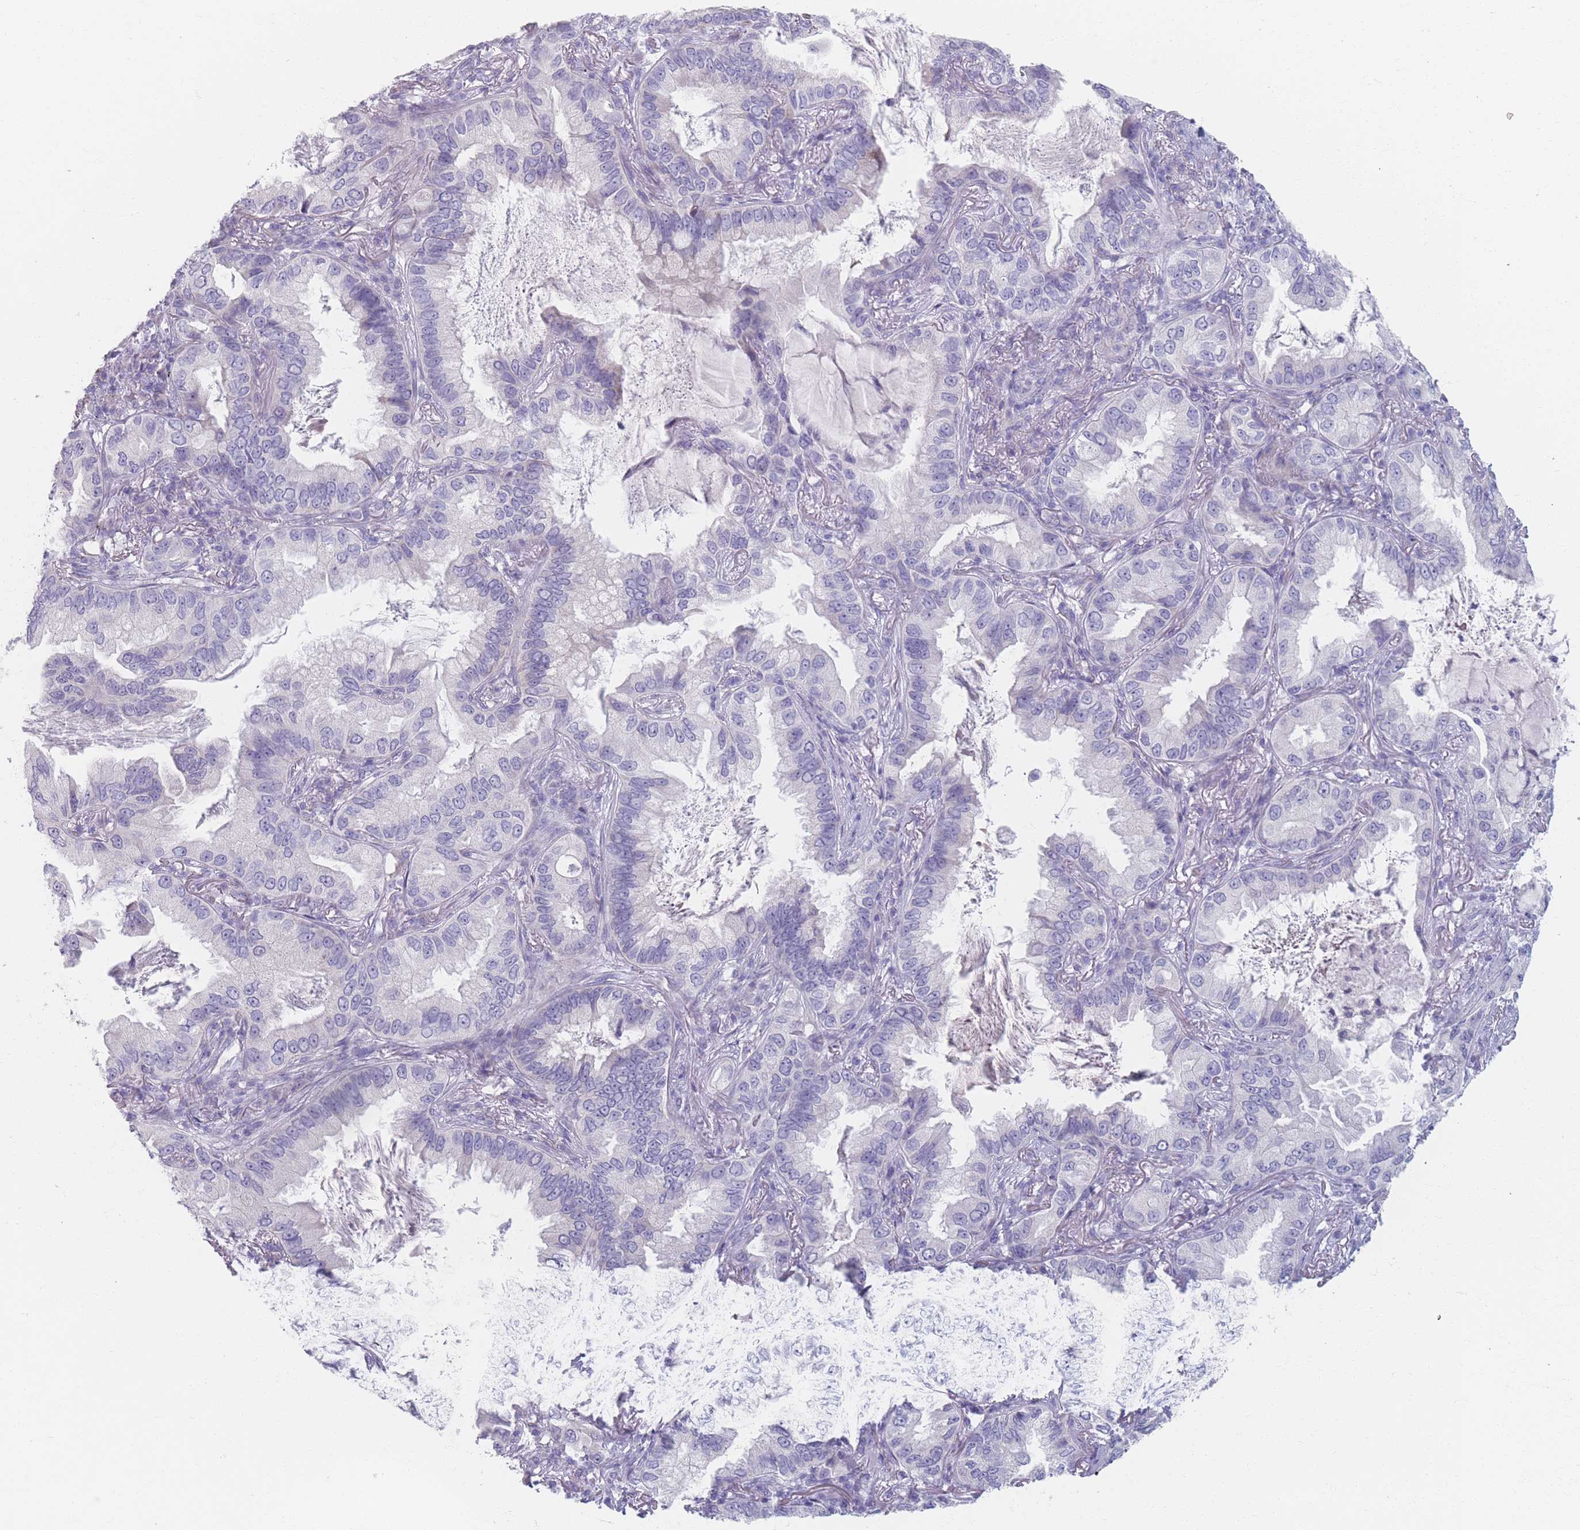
{"staining": {"intensity": "negative", "quantity": "none", "location": "none"}, "tissue": "lung cancer", "cell_type": "Tumor cells", "image_type": "cancer", "snomed": [{"axis": "morphology", "description": "Adenocarcinoma, NOS"}, {"axis": "topography", "description": "Lung"}], "caption": "Tumor cells are negative for protein expression in human lung adenocarcinoma.", "gene": "PIGM", "patient": {"sex": "female", "age": 69}}